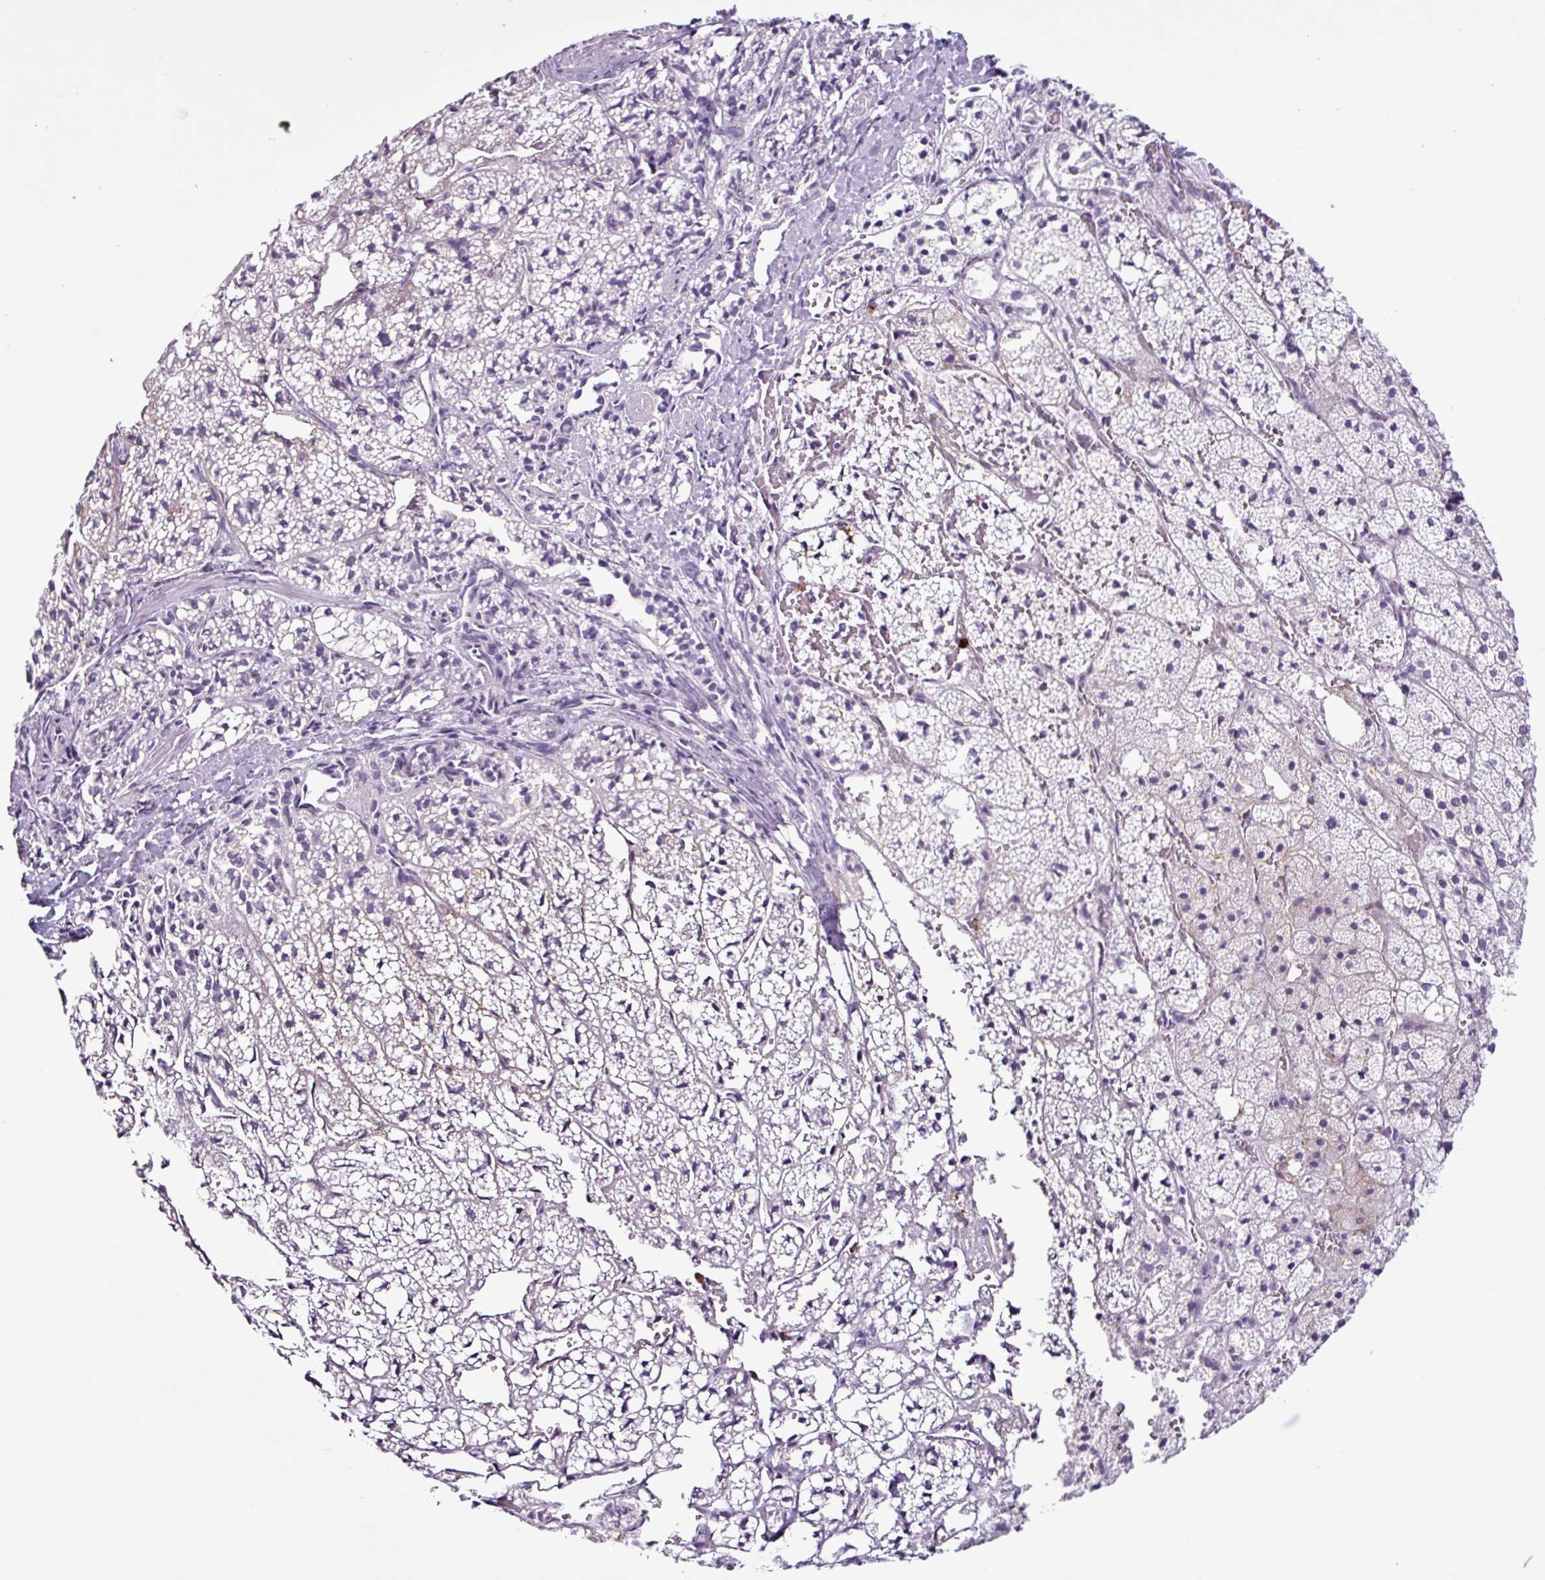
{"staining": {"intensity": "negative", "quantity": "none", "location": "none"}, "tissue": "adrenal gland", "cell_type": "Glandular cells", "image_type": "normal", "snomed": [{"axis": "morphology", "description": "Normal tissue, NOS"}, {"axis": "topography", "description": "Adrenal gland"}], "caption": "Immunohistochemistry (IHC) histopathology image of unremarkable human adrenal gland stained for a protein (brown), which demonstrates no staining in glandular cells.", "gene": "TMEM178A", "patient": {"sex": "male", "age": 53}}